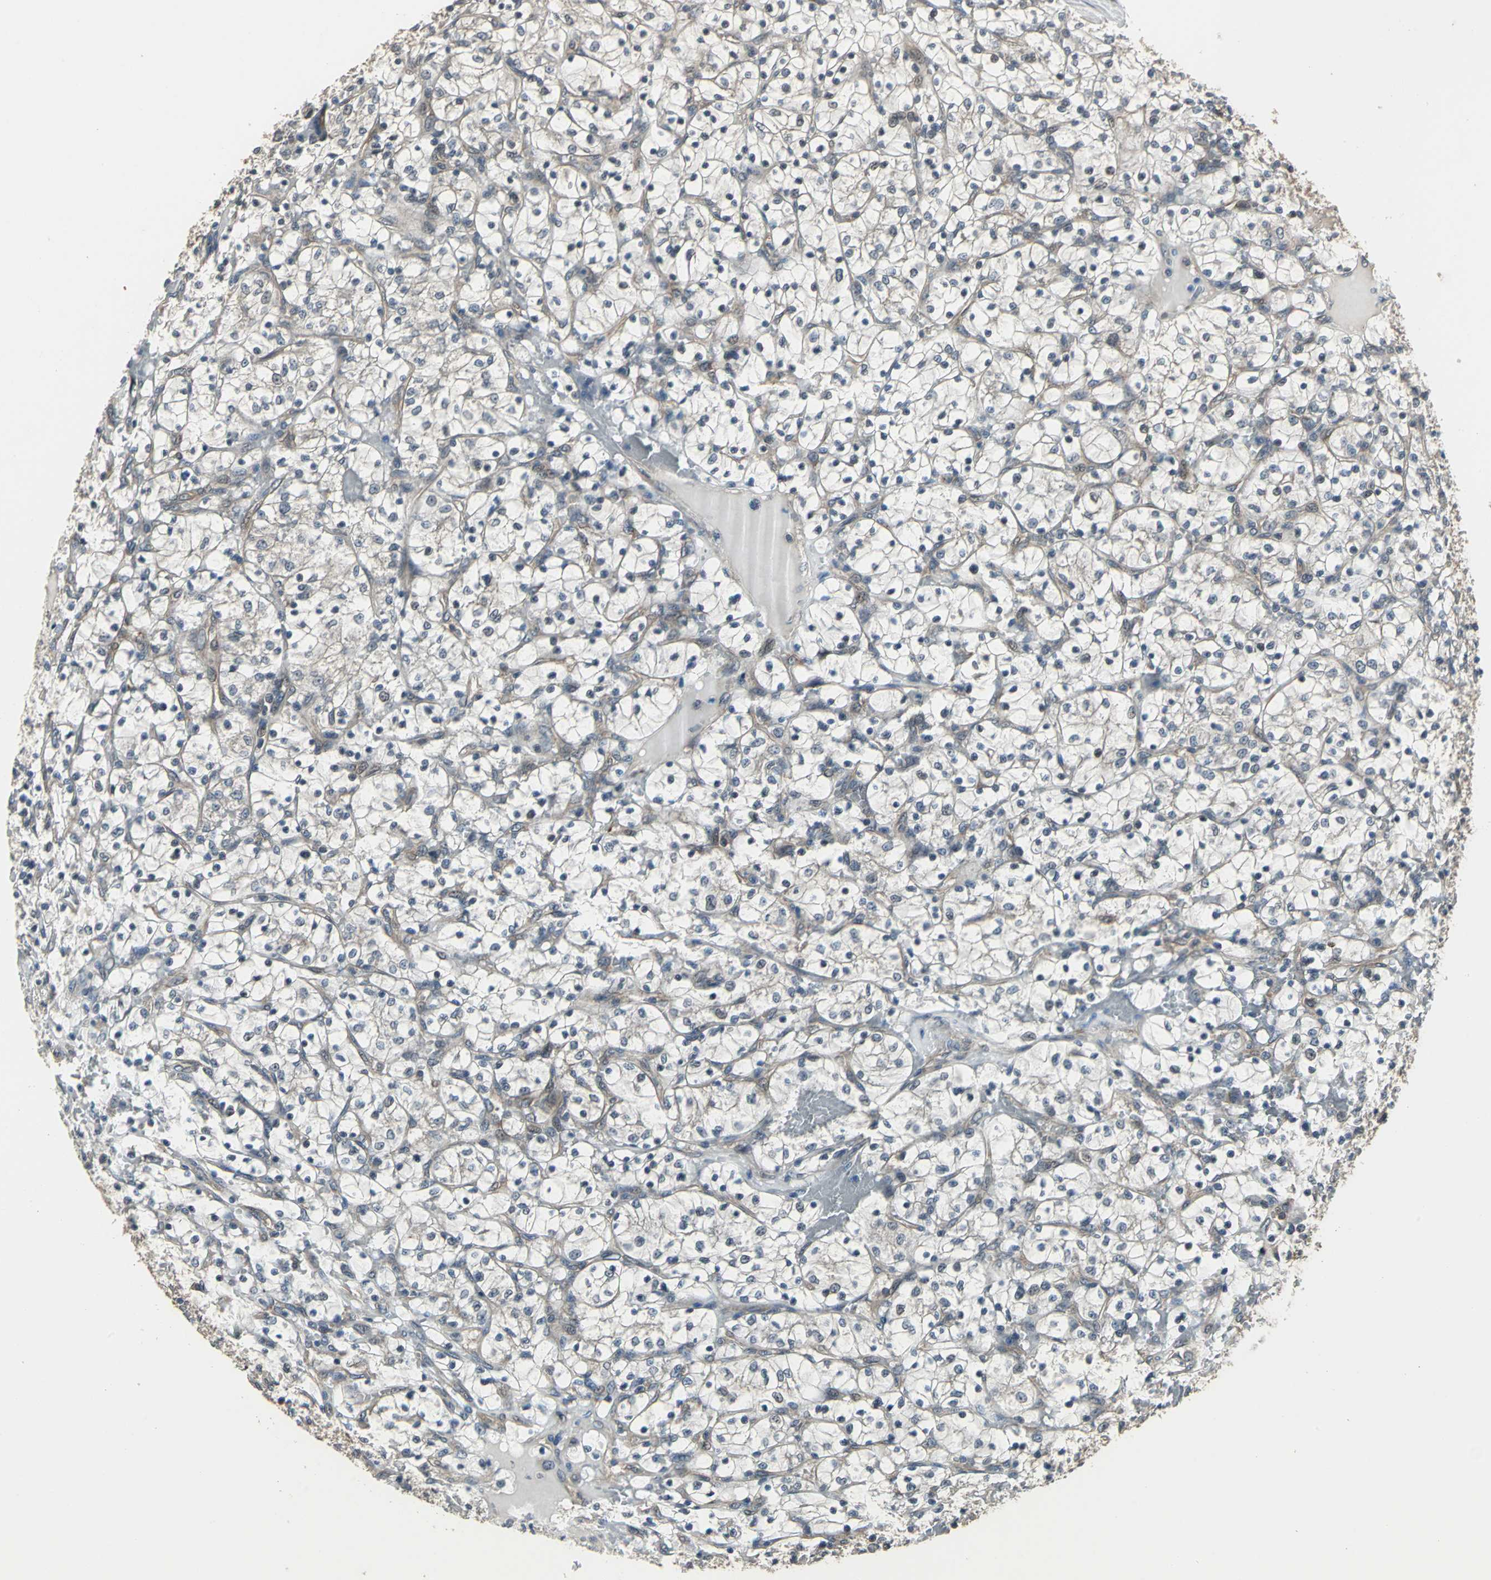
{"staining": {"intensity": "weak", "quantity": "<25%", "location": "cytoplasmic/membranous,nuclear"}, "tissue": "renal cancer", "cell_type": "Tumor cells", "image_type": "cancer", "snomed": [{"axis": "morphology", "description": "Adenocarcinoma, NOS"}, {"axis": "topography", "description": "Kidney"}], "caption": "Protein analysis of renal cancer (adenocarcinoma) demonstrates no significant positivity in tumor cells. Brightfield microscopy of immunohistochemistry (IHC) stained with DAB (3,3'-diaminobenzidine) (brown) and hematoxylin (blue), captured at high magnification.", "gene": "PFDN1", "patient": {"sex": "female", "age": 69}}